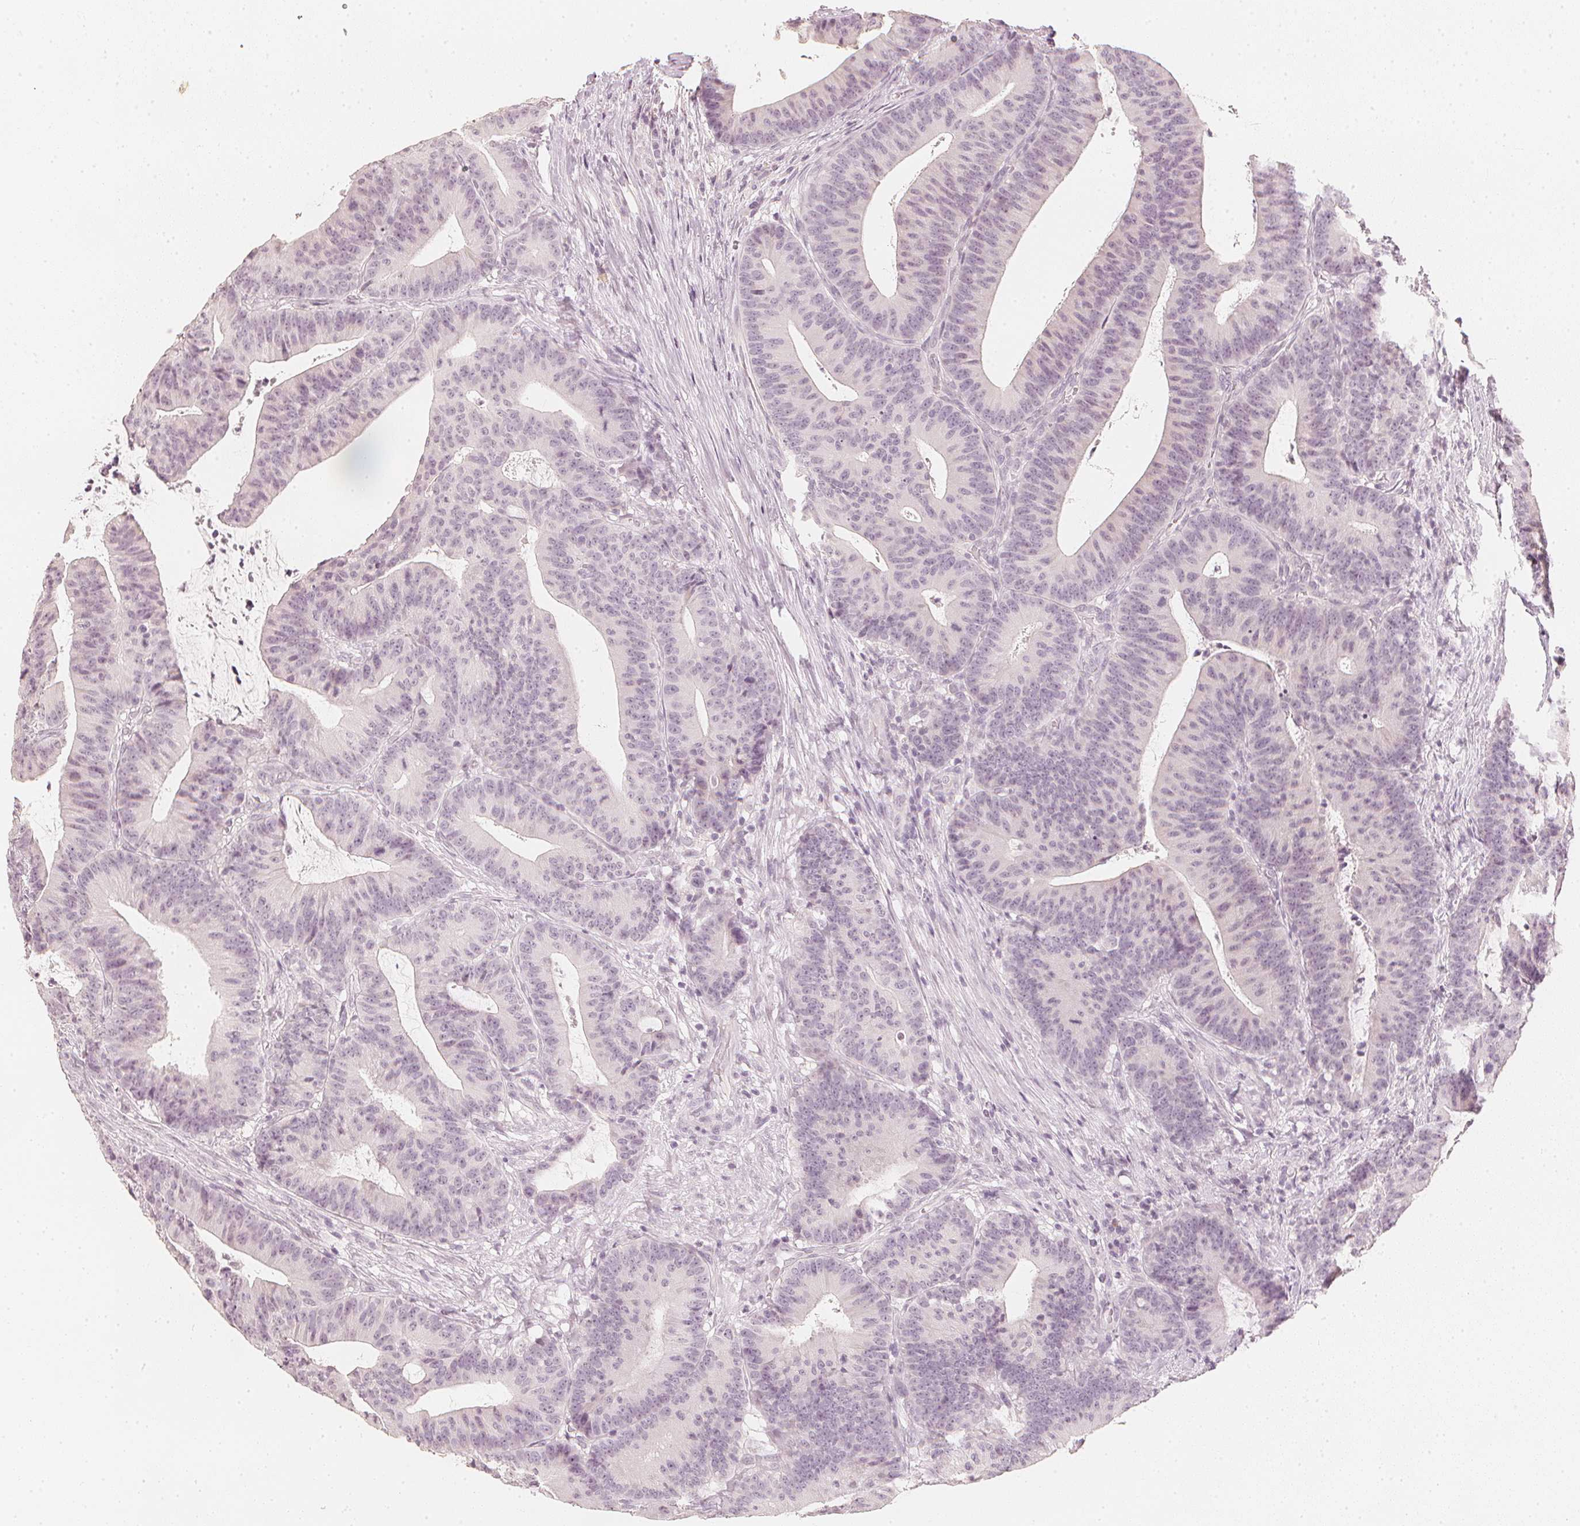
{"staining": {"intensity": "weak", "quantity": "<25%", "location": "nuclear"}, "tissue": "colorectal cancer", "cell_type": "Tumor cells", "image_type": "cancer", "snomed": [{"axis": "morphology", "description": "Adenocarcinoma, NOS"}, {"axis": "topography", "description": "Colon"}], "caption": "The histopathology image exhibits no significant positivity in tumor cells of colorectal cancer (adenocarcinoma). (Brightfield microscopy of DAB immunohistochemistry at high magnification).", "gene": "CALB1", "patient": {"sex": "female", "age": 78}}